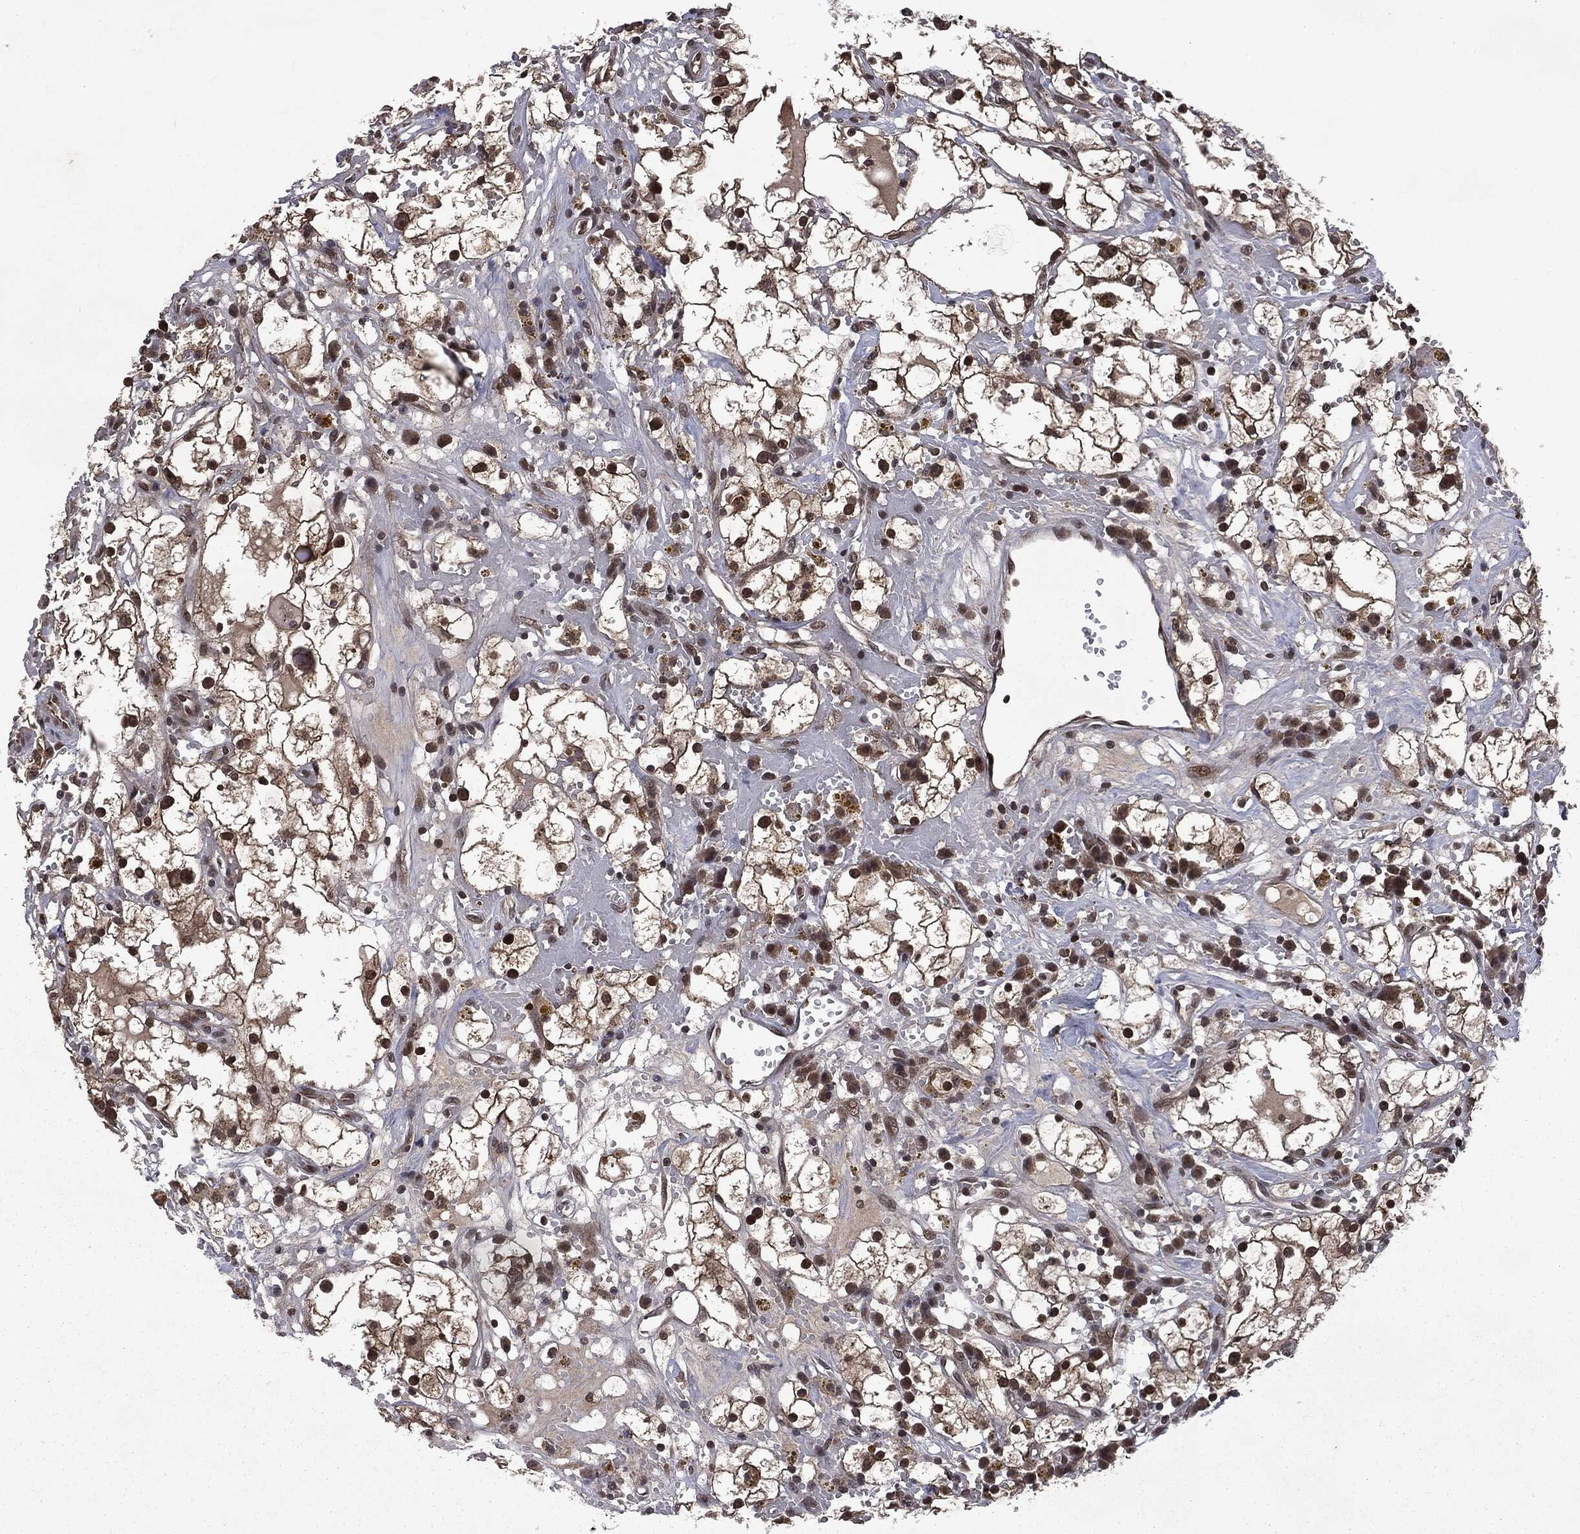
{"staining": {"intensity": "moderate", "quantity": ">75%", "location": "cytoplasmic/membranous,nuclear"}, "tissue": "renal cancer", "cell_type": "Tumor cells", "image_type": "cancer", "snomed": [{"axis": "morphology", "description": "Adenocarcinoma, NOS"}, {"axis": "topography", "description": "Kidney"}], "caption": "High-magnification brightfield microscopy of renal cancer stained with DAB (3,3'-diaminobenzidine) (brown) and counterstained with hematoxylin (blue). tumor cells exhibit moderate cytoplasmic/membranous and nuclear staining is identified in approximately>75% of cells.", "gene": "STAU2", "patient": {"sex": "male", "age": 56}}